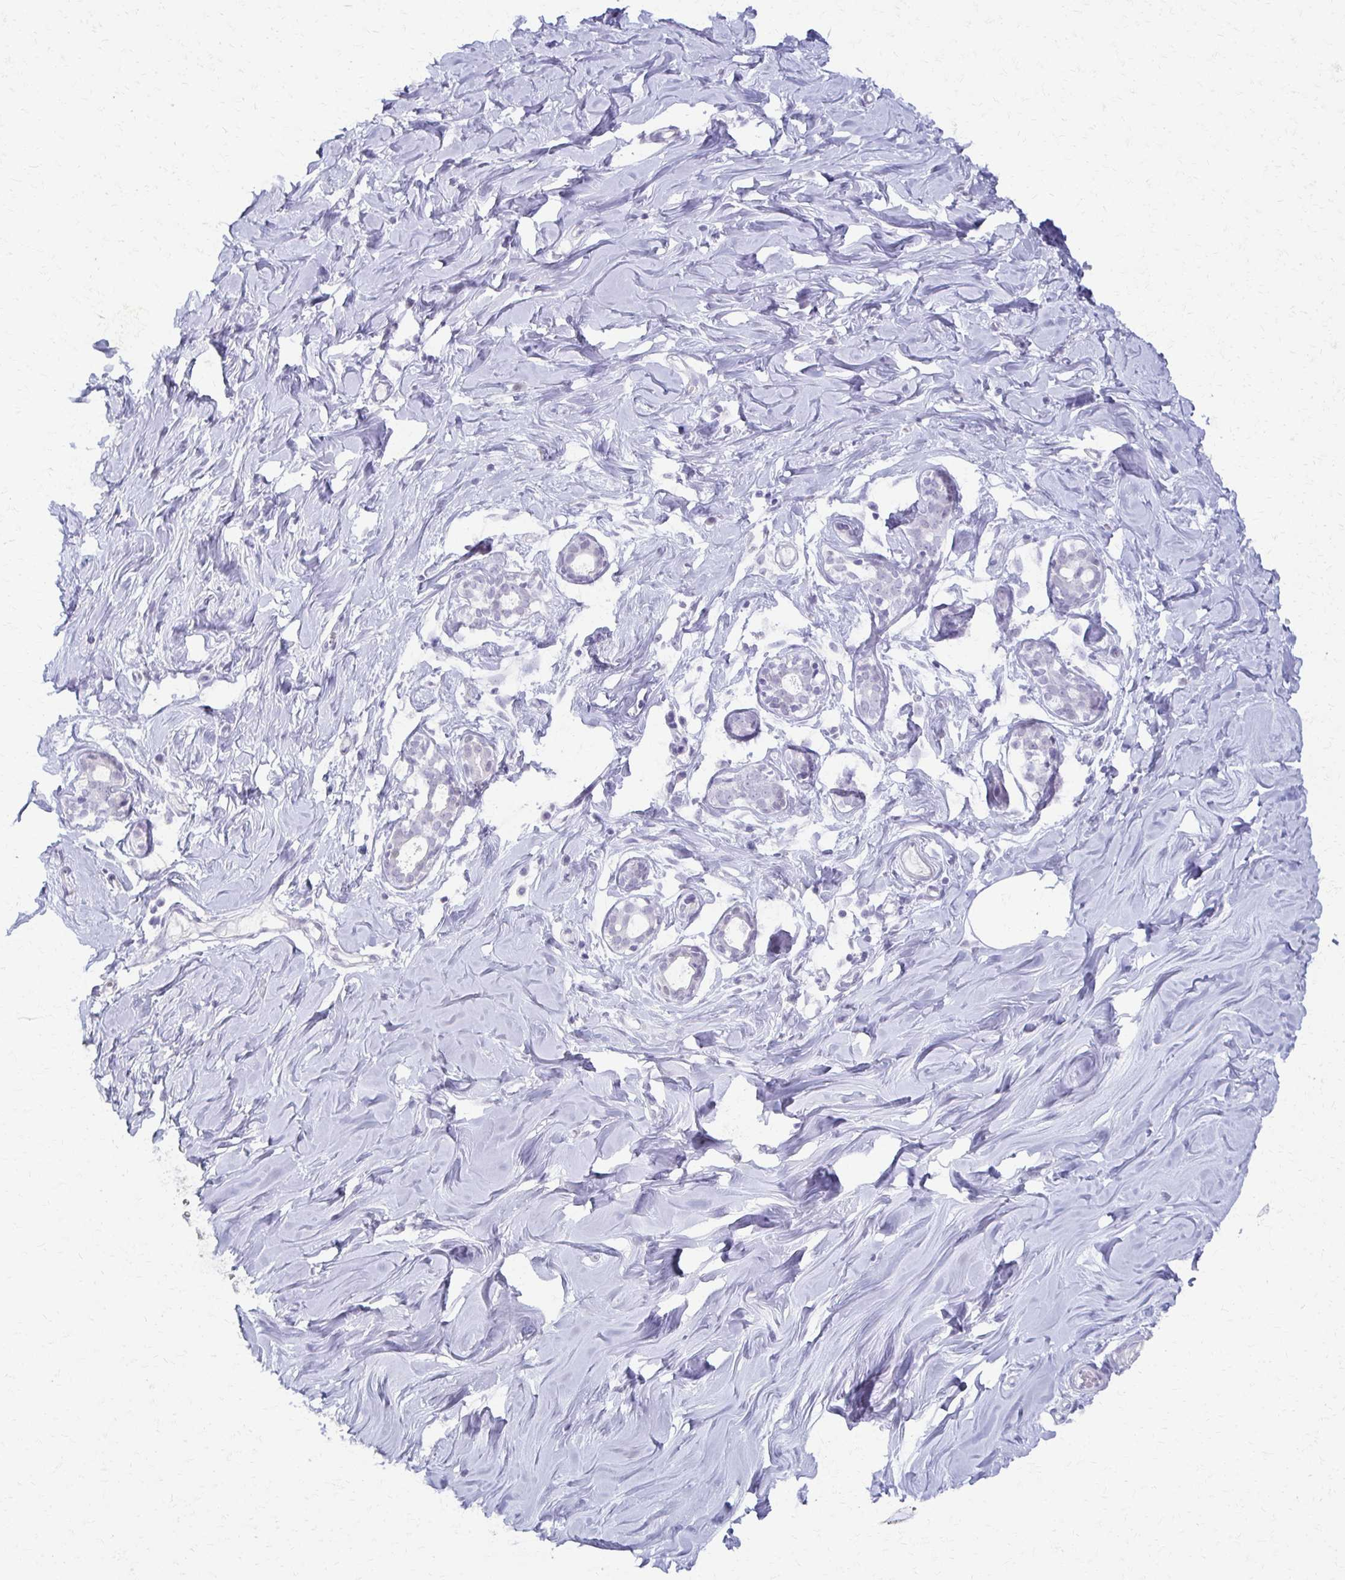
{"staining": {"intensity": "negative", "quantity": "none", "location": "none"}, "tissue": "breast", "cell_type": "Adipocytes", "image_type": "normal", "snomed": [{"axis": "morphology", "description": "Normal tissue, NOS"}, {"axis": "topography", "description": "Breast"}], "caption": "Photomicrograph shows no protein expression in adipocytes of benign breast.", "gene": "MORC4", "patient": {"sex": "female", "age": 27}}